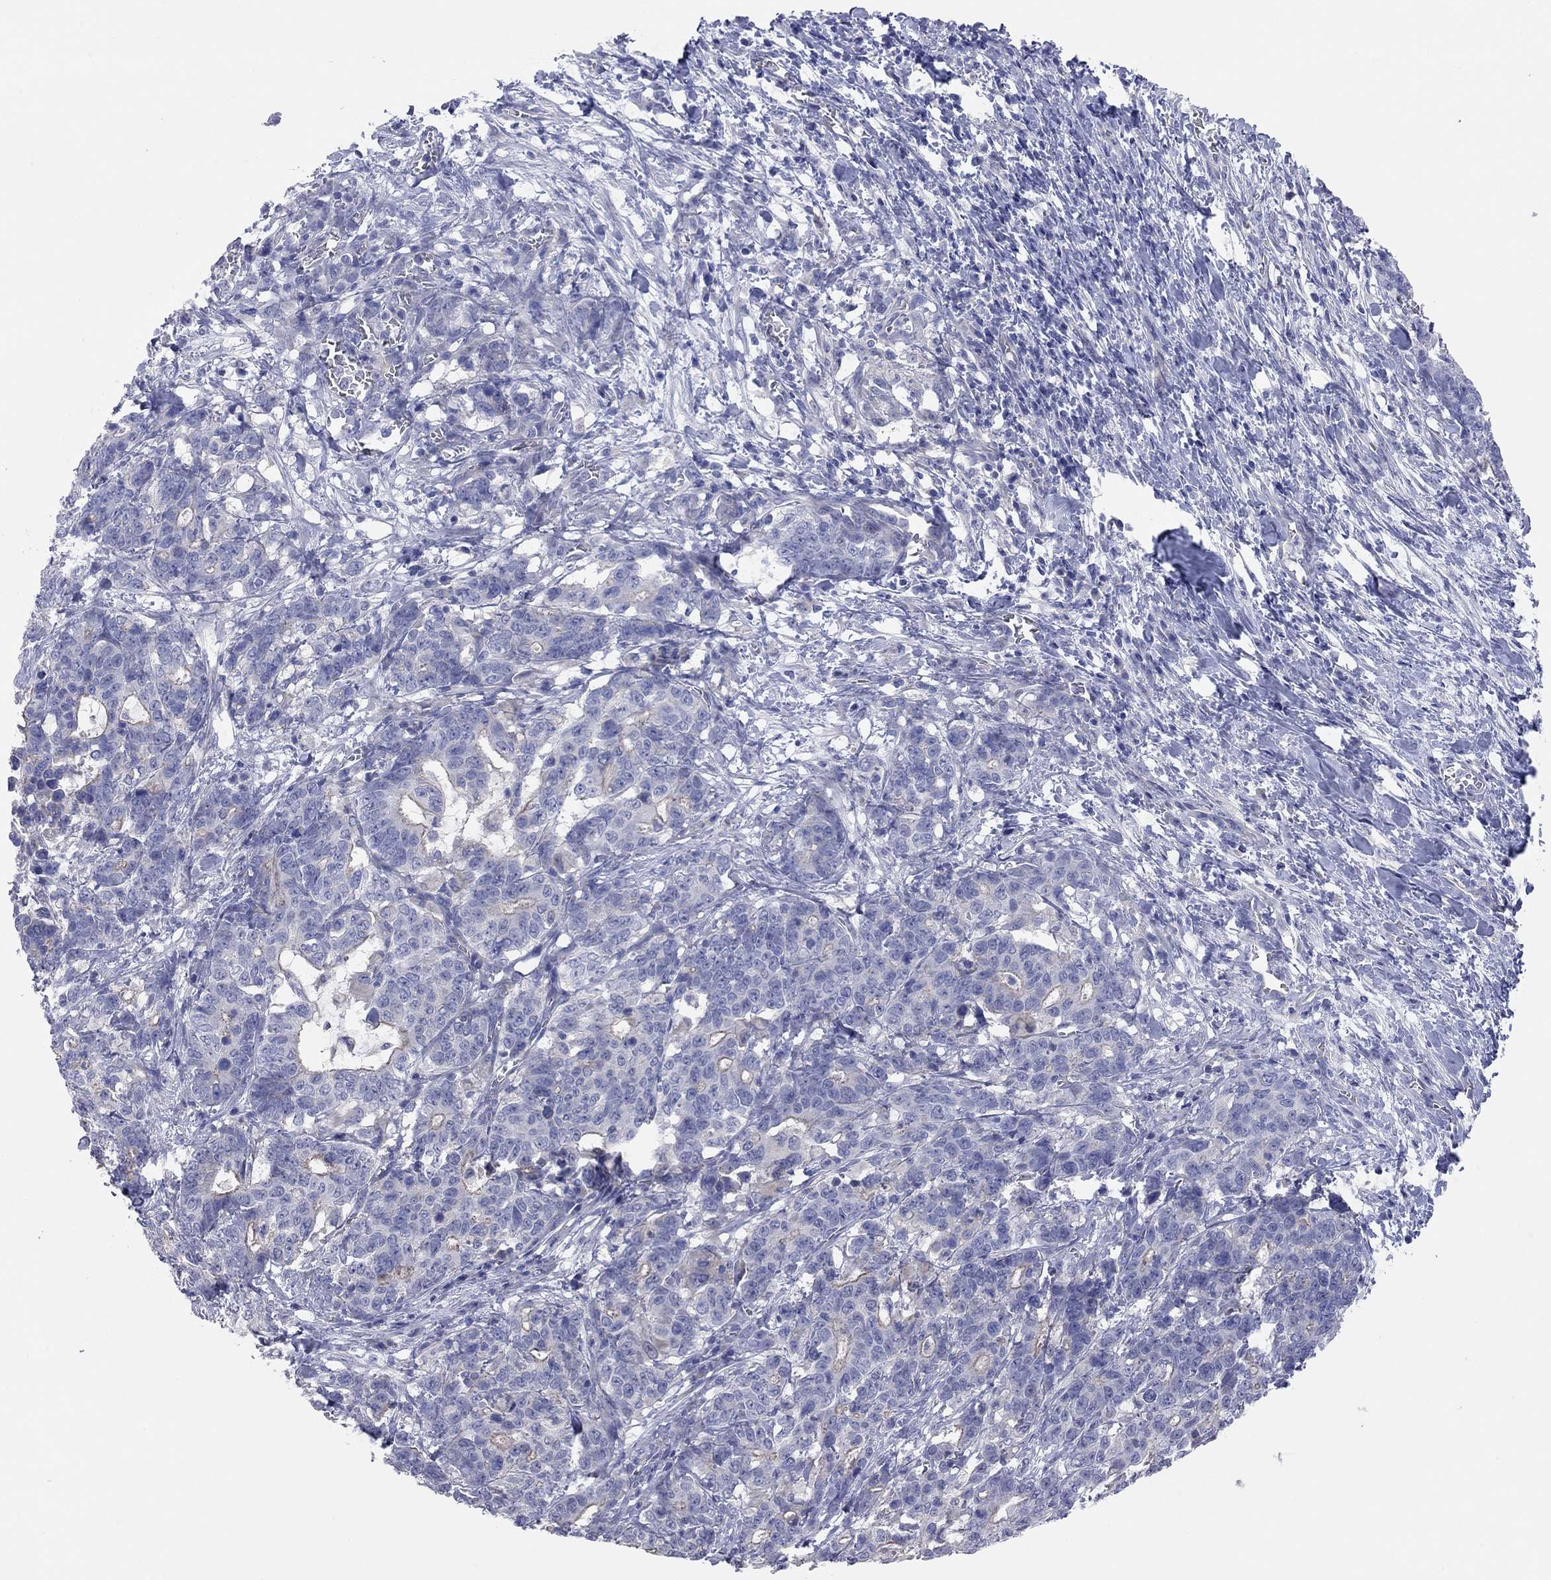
{"staining": {"intensity": "moderate", "quantity": "<25%", "location": "cytoplasmic/membranous"}, "tissue": "stomach cancer", "cell_type": "Tumor cells", "image_type": "cancer", "snomed": [{"axis": "morphology", "description": "Normal tissue, NOS"}, {"axis": "morphology", "description": "Adenocarcinoma, NOS"}, {"axis": "topography", "description": "Stomach"}], "caption": "Immunohistochemistry histopathology image of human stomach adenocarcinoma stained for a protein (brown), which shows low levels of moderate cytoplasmic/membranous expression in about <25% of tumor cells.", "gene": "KCNB1", "patient": {"sex": "female", "age": 64}}